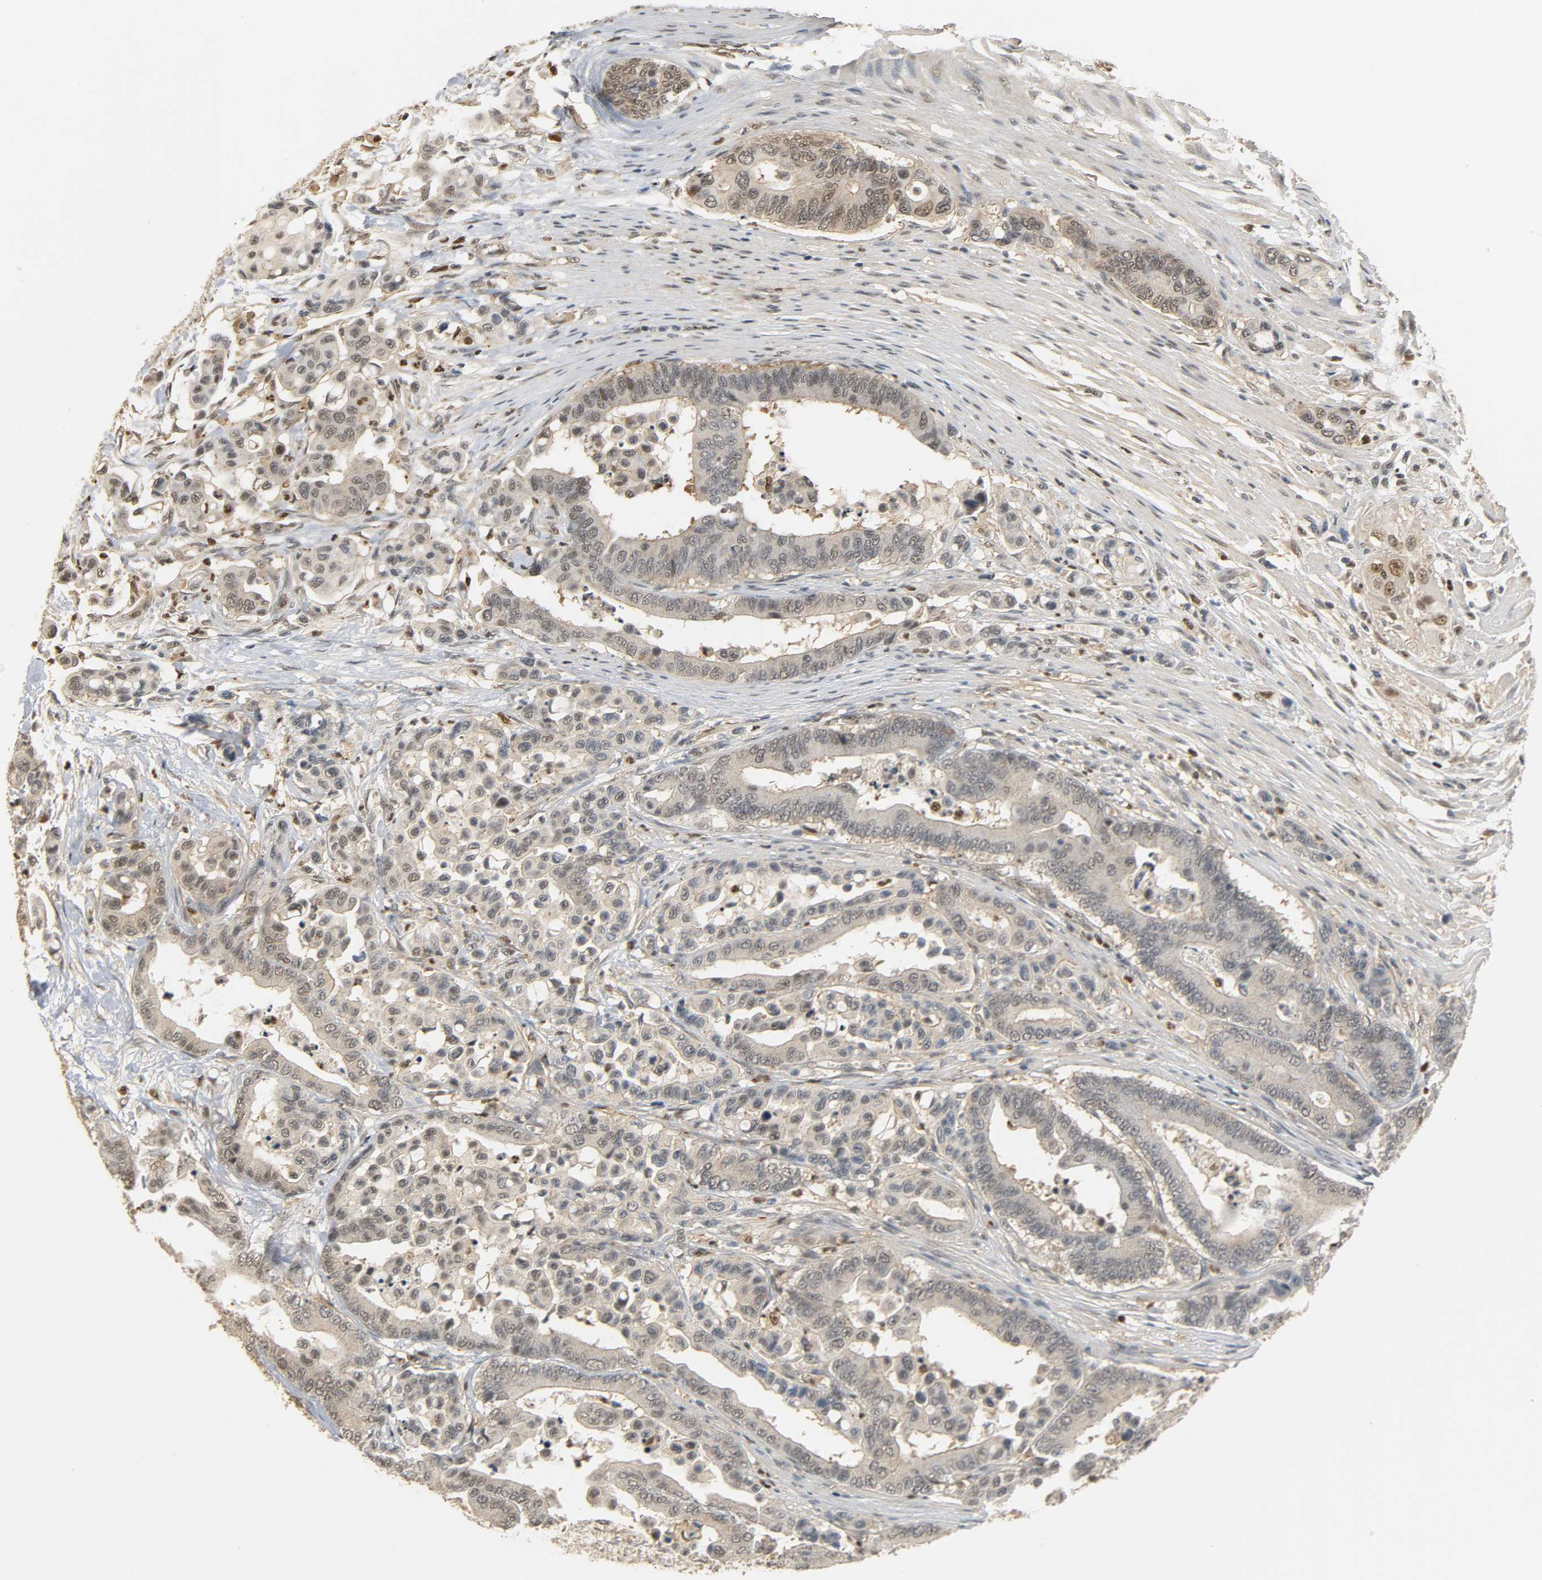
{"staining": {"intensity": "negative", "quantity": "none", "location": "none"}, "tissue": "colorectal cancer", "cell_type": "Tumor cells", "image_type": "cancer", "snomed": [{"axis": "morphology", "description": "Normal tissue, NOS"}, {"axis": "morphology", "description": "Adenocarcinoma, NOS"}, {"axis": "topography", "description": "Colon"}], "caption": "Colorectal cancer (adenocarcinoma) was stained to show a protein in brown. There is no significant positivity in tumor cells.", "gene": "ZFPM2", "patient": {"sex": "male", "age": 82}}